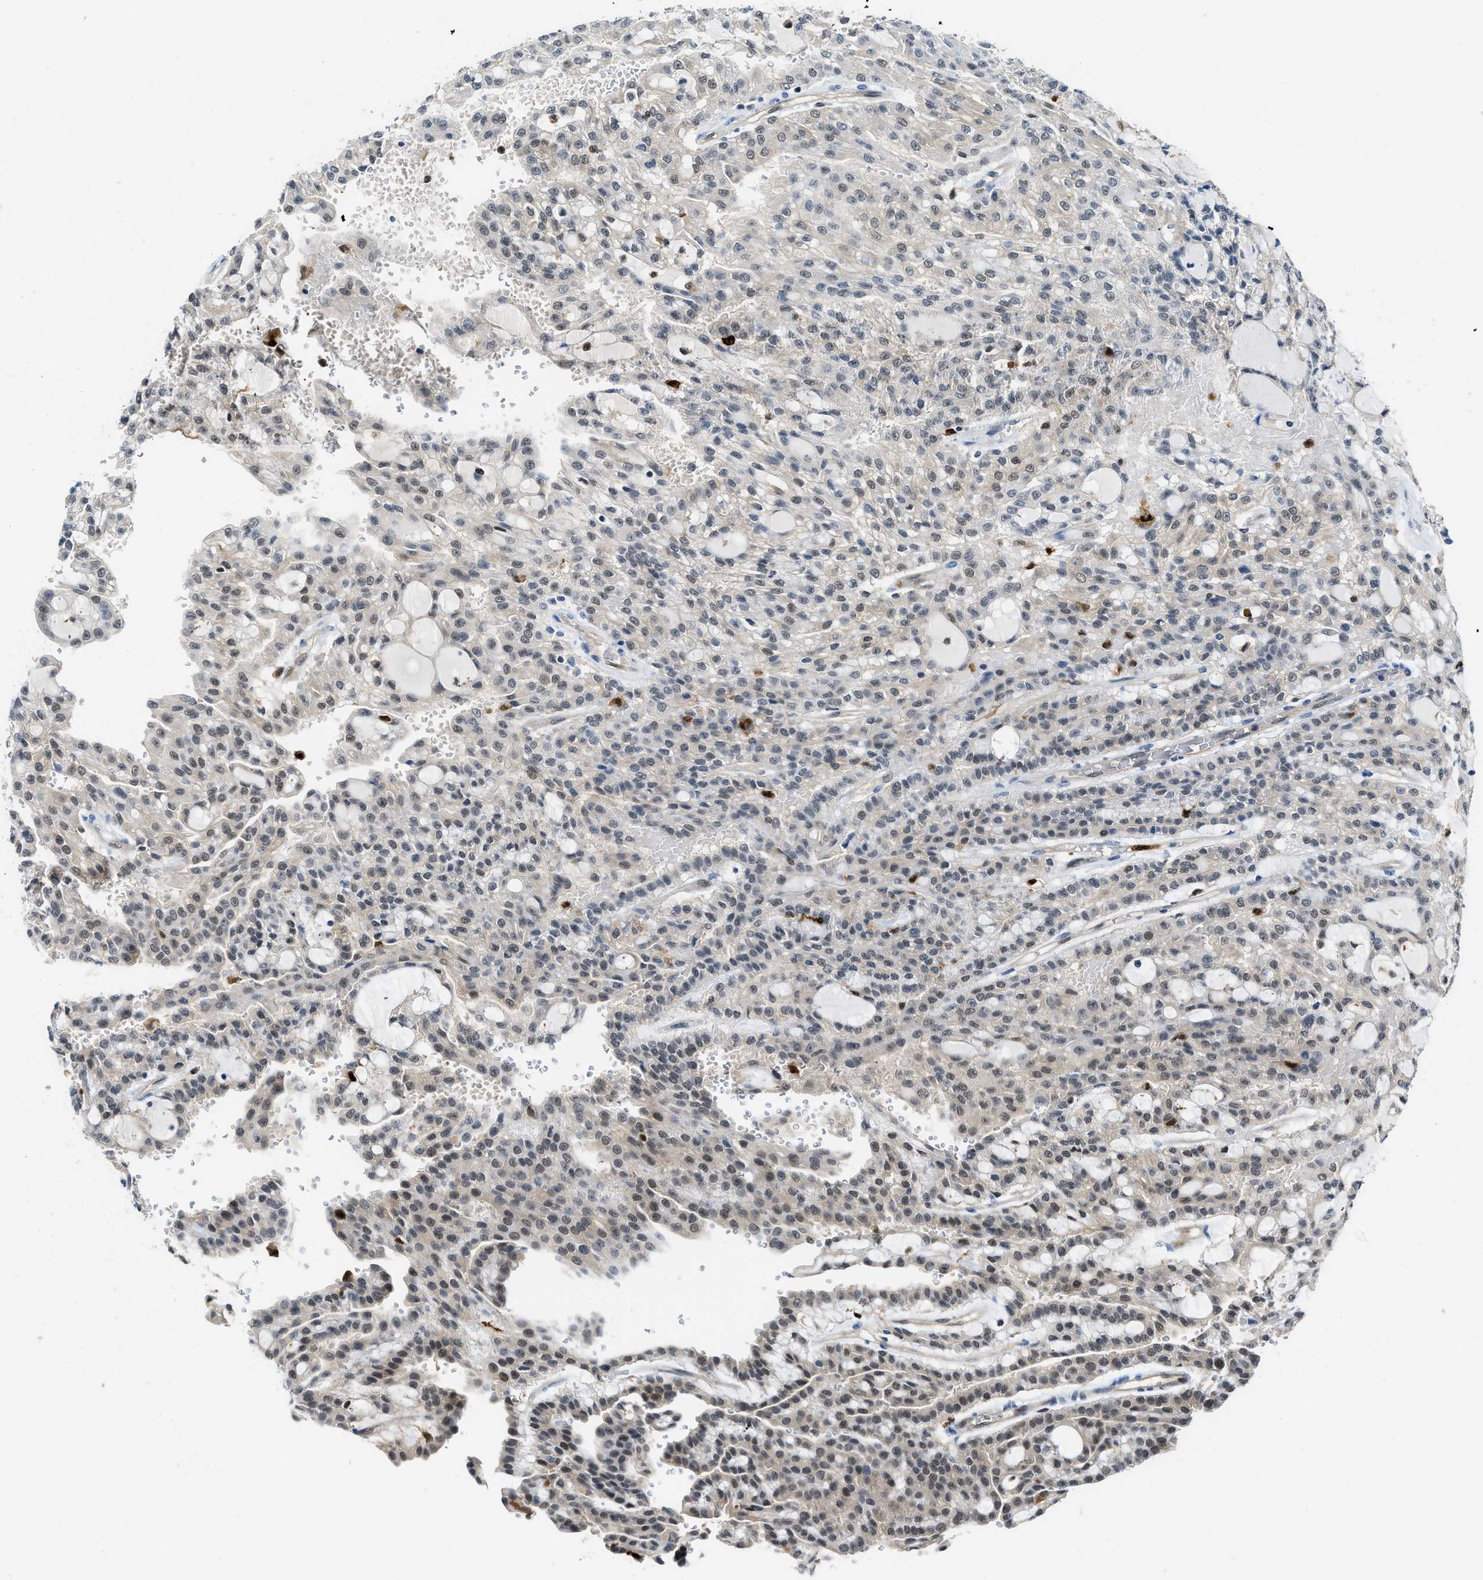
{"staining": {"intensity": "moderate", "quantity": "25%-75%", "location": "nuclear"}, "tissue": "renal cancer", "cell_type": "Tumor cells", "image_type": "cancer", "snomed": [{"axis": "morphology", "description": "Adenocarcinoma, NOS"}, {"axis": "topography", "description": "Kidney"}], "caption": "Protein staining of renal cancer (adenocarcinoma) tissue demonstrates moderate nuclear positivity in about 25%-75% of tumor cells. (DAB = brown stain, brightfield microscopy at high magnification).", "gene": "LTA4H", "patient": {"sex": "male", "age": 63}}